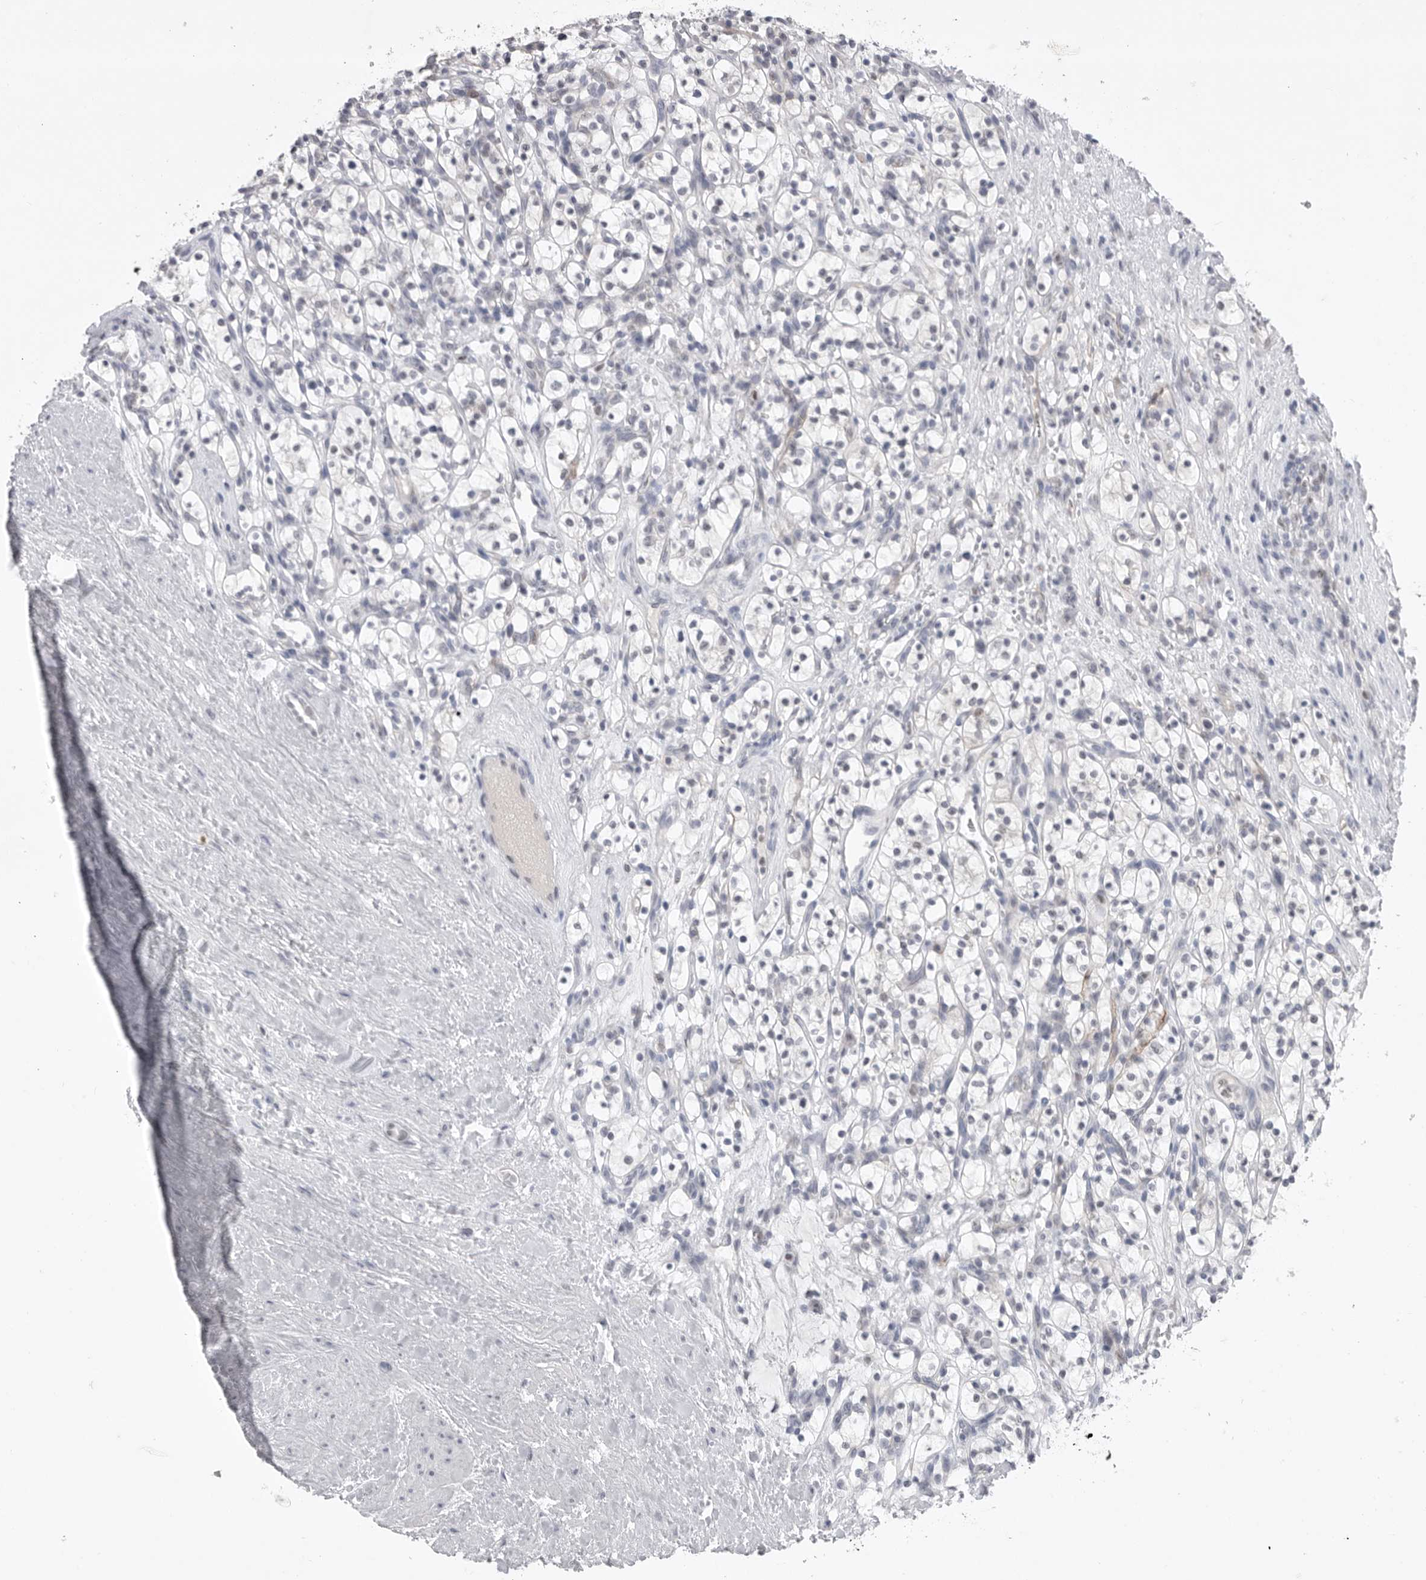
{"staining": {"intensity": "negative", "quantity": "none", "location": "none"}, "tissue": "renal cancer", "cell_type": "Tumor cells", "image_type": "cancer", "snomed": [{"axis": "morphology", "description": "Adenocarcinoma, NOS"}, {"axis": "topography", "description": "Kidney"}], "caption": "A high-resolution histopathology image shows immunohistochemistry staining of adenocarcinoma (renal), which exhibits no significant expression in tumor cells.", "gene": "ZBTB7B", "patient": {"sex": "female", "age": 57}}